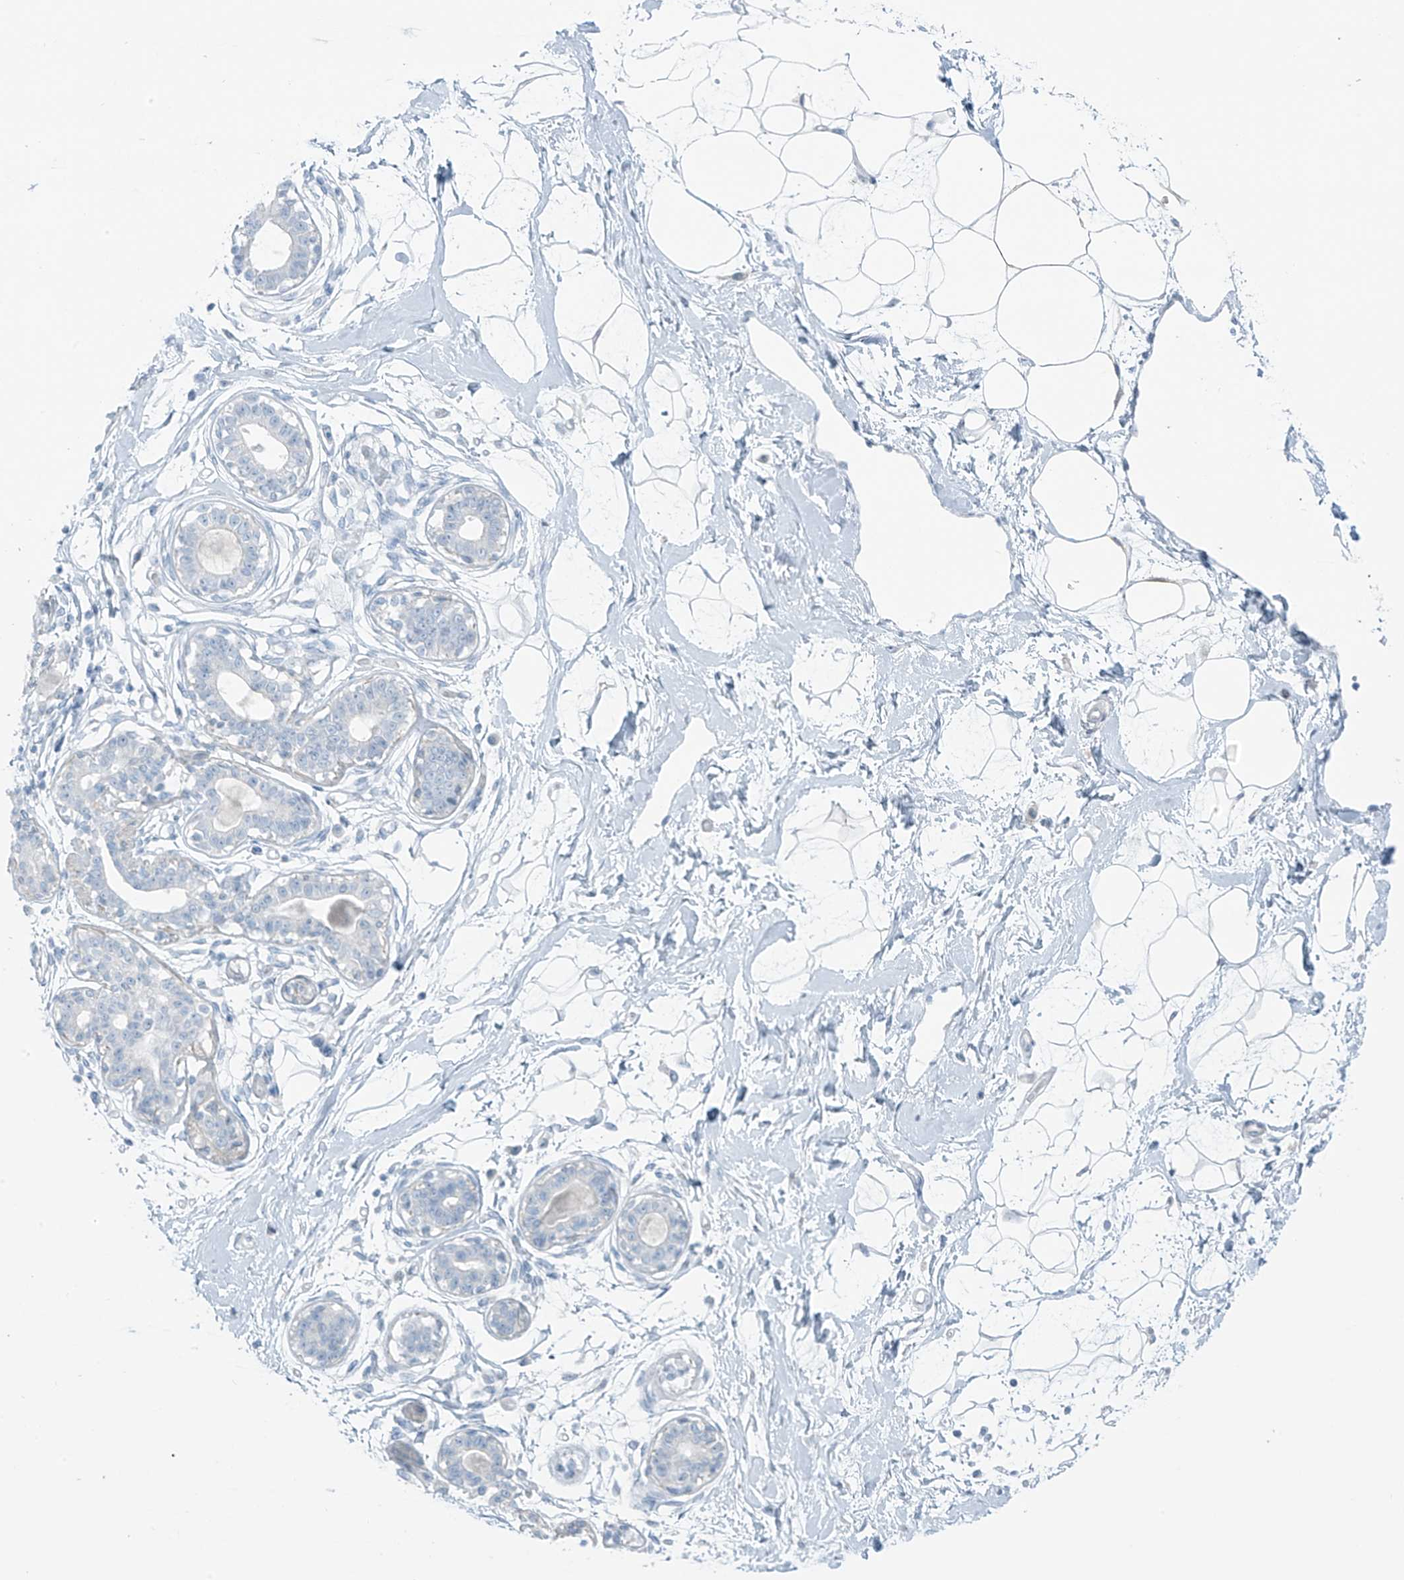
{"staining": {"intensity": "negative", "quantity": "none", "location": "none"}, "tissue": "breast", "cell_type": "Adipocytes", "image_type": "normal", "snomed": [{"axis": "morphology", "description": "Normal tissue, NOS"}, {"axis": "topography", "description": "Breast"}], "caption": "The photomicrograph shows no staining of adipocytes in benign breast.", "gene": "SLC25A43", "patient": {"sex": "female", "age": 45}}